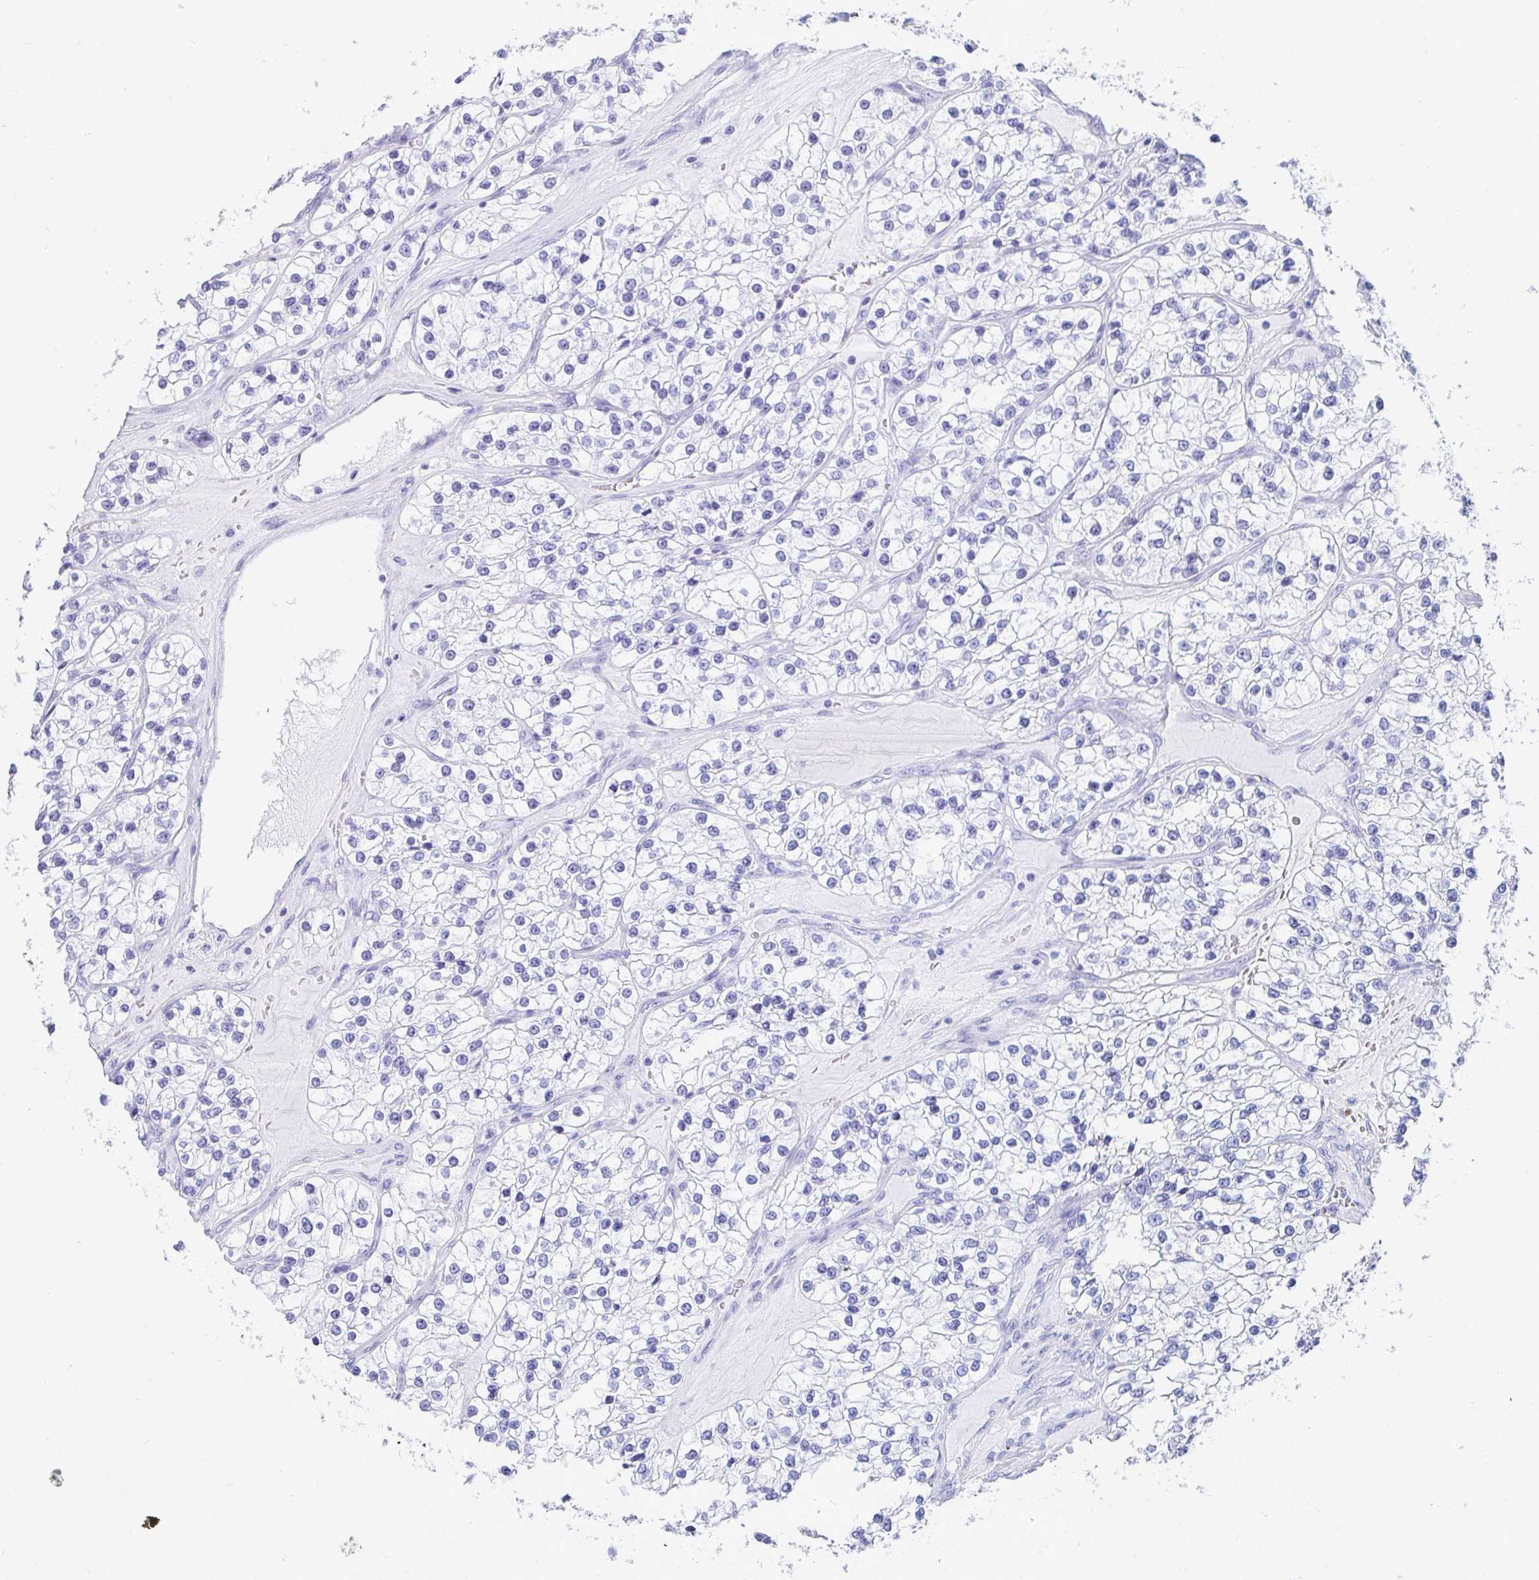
{"staining": {"intensity": "negative", "quantity": "none", "location": "none"}, "tissue": "renal cancer", "cell_type": "Tumor cells", "image_type": "cancer", "snomed": [{"axis": "morphology", "description": "Adenocarcinoma, NOS"}, {"axis": "topography", "description": "Kidney"}], "caption": "Renal cancer was stained to show a protein in brown. There is no significant positivity in tumor cells. (DAB immunohistochemistry visualized using brightfield microscopy, high magnification).", "gene": "CD7", "patient": {"sex": "female", "age": 57}}